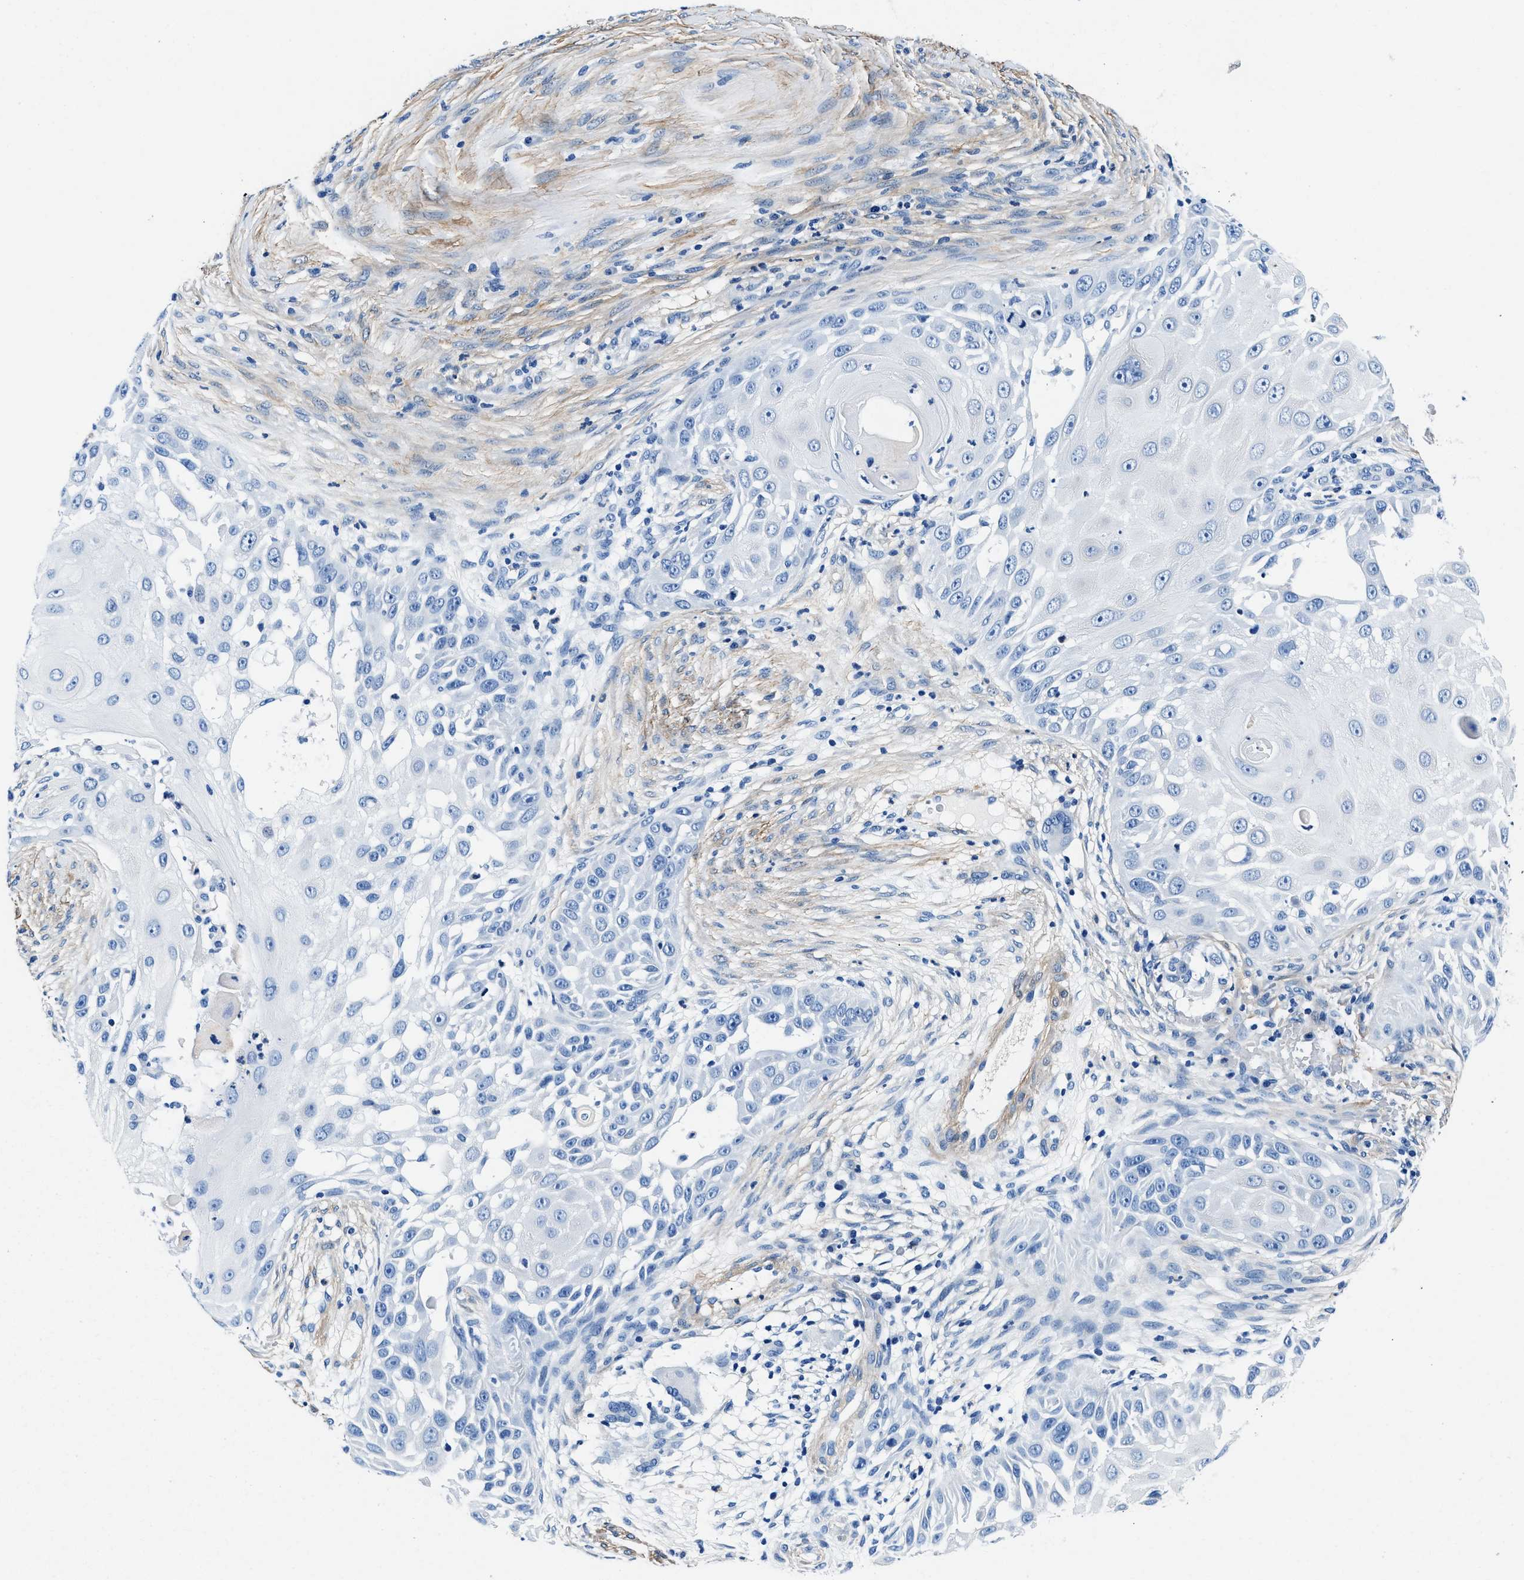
{"staining": {"intensity": "negative", "quantity": "none", "location": "none"}, "tissue": "skin cancer", "cell_type": "Tumor cells", "image_type": "cancer", "snomed": [{"axis": "morphology", "description": "Squamous cell carcinoma, NOS"}, {"axis": "topography", "description": "Skin"}], "caption": "Squamous cell carcinoma (skin) was stained to show a protein in brown. There is no significant expression in tumor cells.", "gene": "TEX261", "patient": {"sex": "female", "age": 44}}